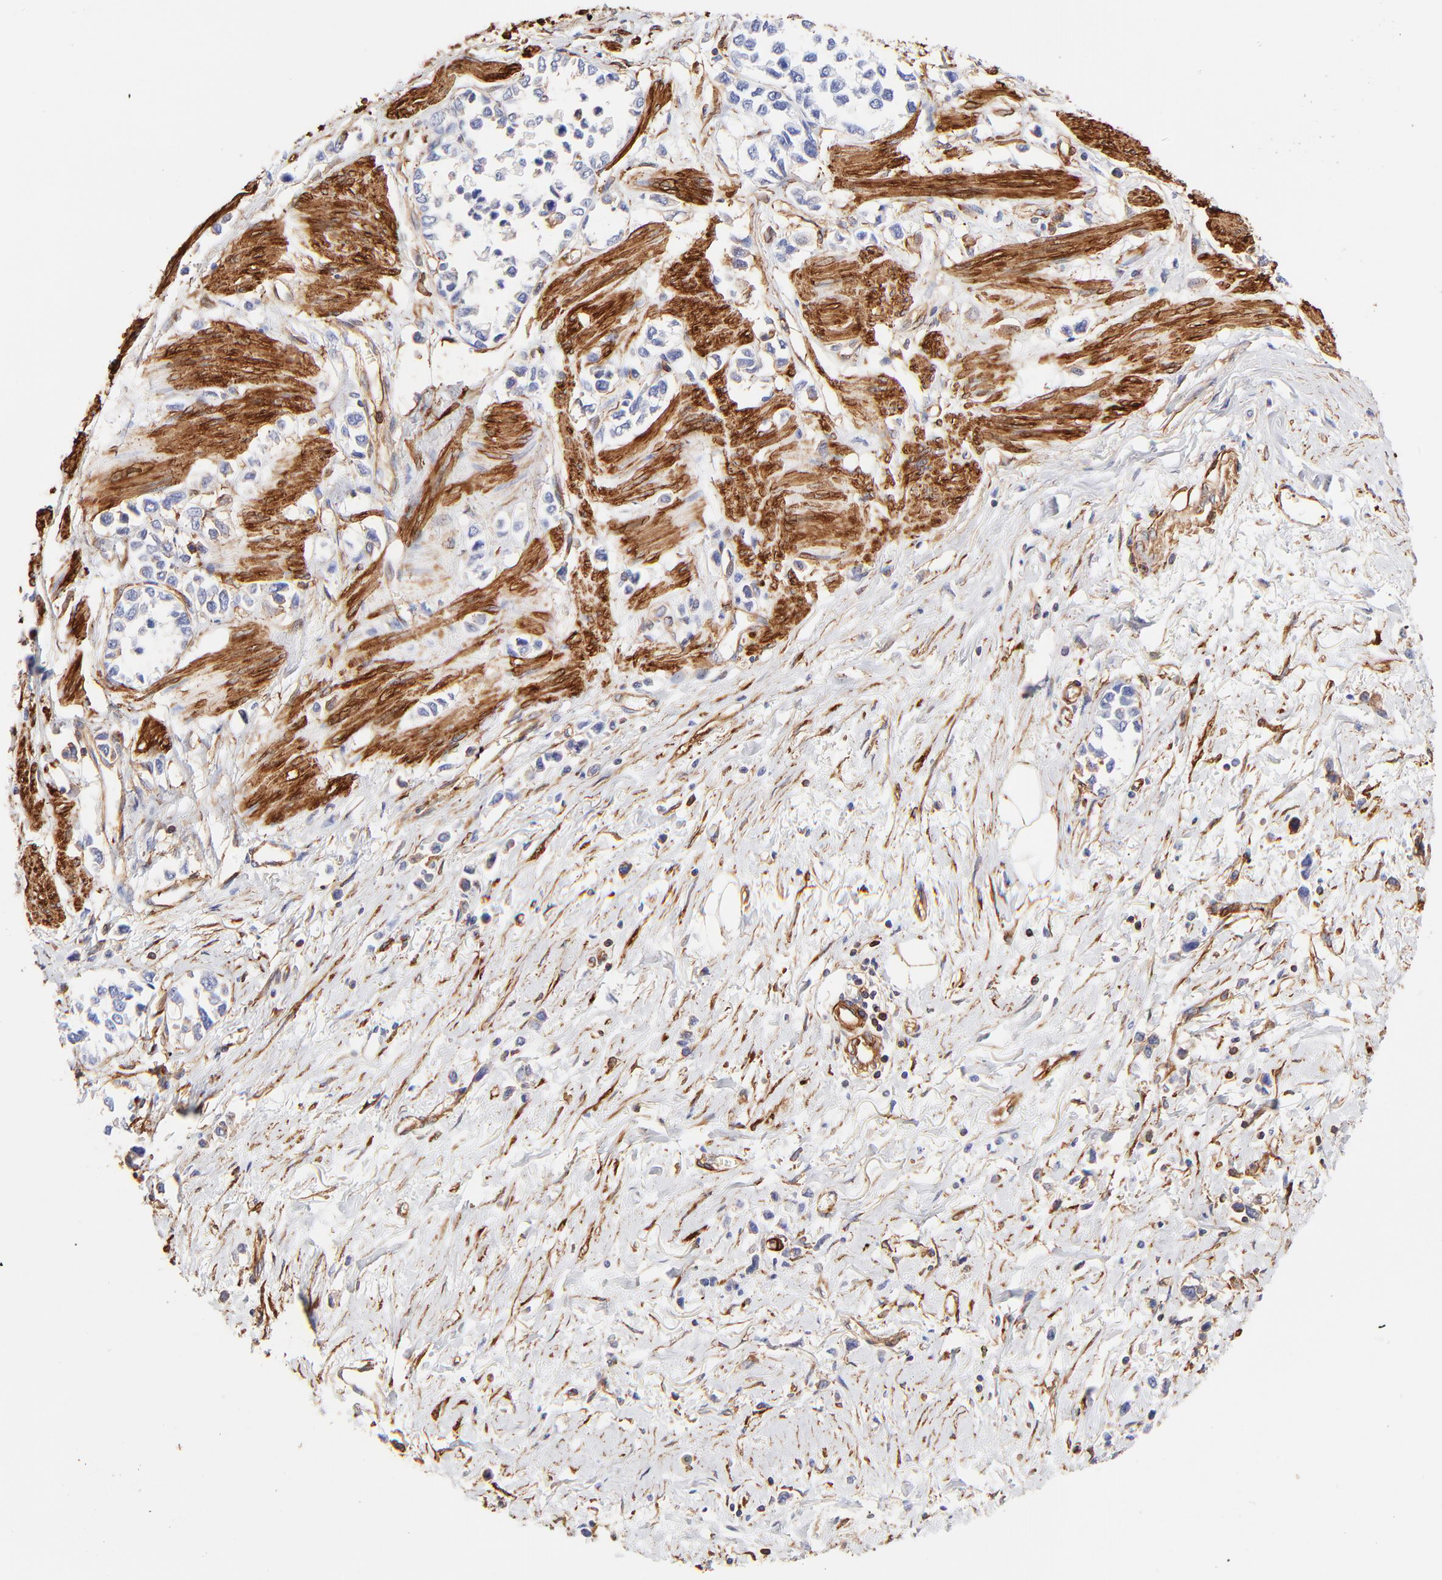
{"staining": {"intensity": "weak", "quantity": "<25%", "location": "cytoplasmic/membranous"}, "tissue": "stomach cancer", "cell_type": "Tumor cells", "image_type": "cancer", "snomed": [{"axis": "morphology", "description": "Adenocarcinoma, NOS"}, {"axis": "topography", "description": "Stomach, upper"}], "caption": "Immunohistochemistry (IHC) micrograph of stomach cancer (adenocarcinoma) stained for a protein (brown), which shows no staining in tumor cells.", "gene": "FLNA", "patient": {"sex": "male", "age": 76}}